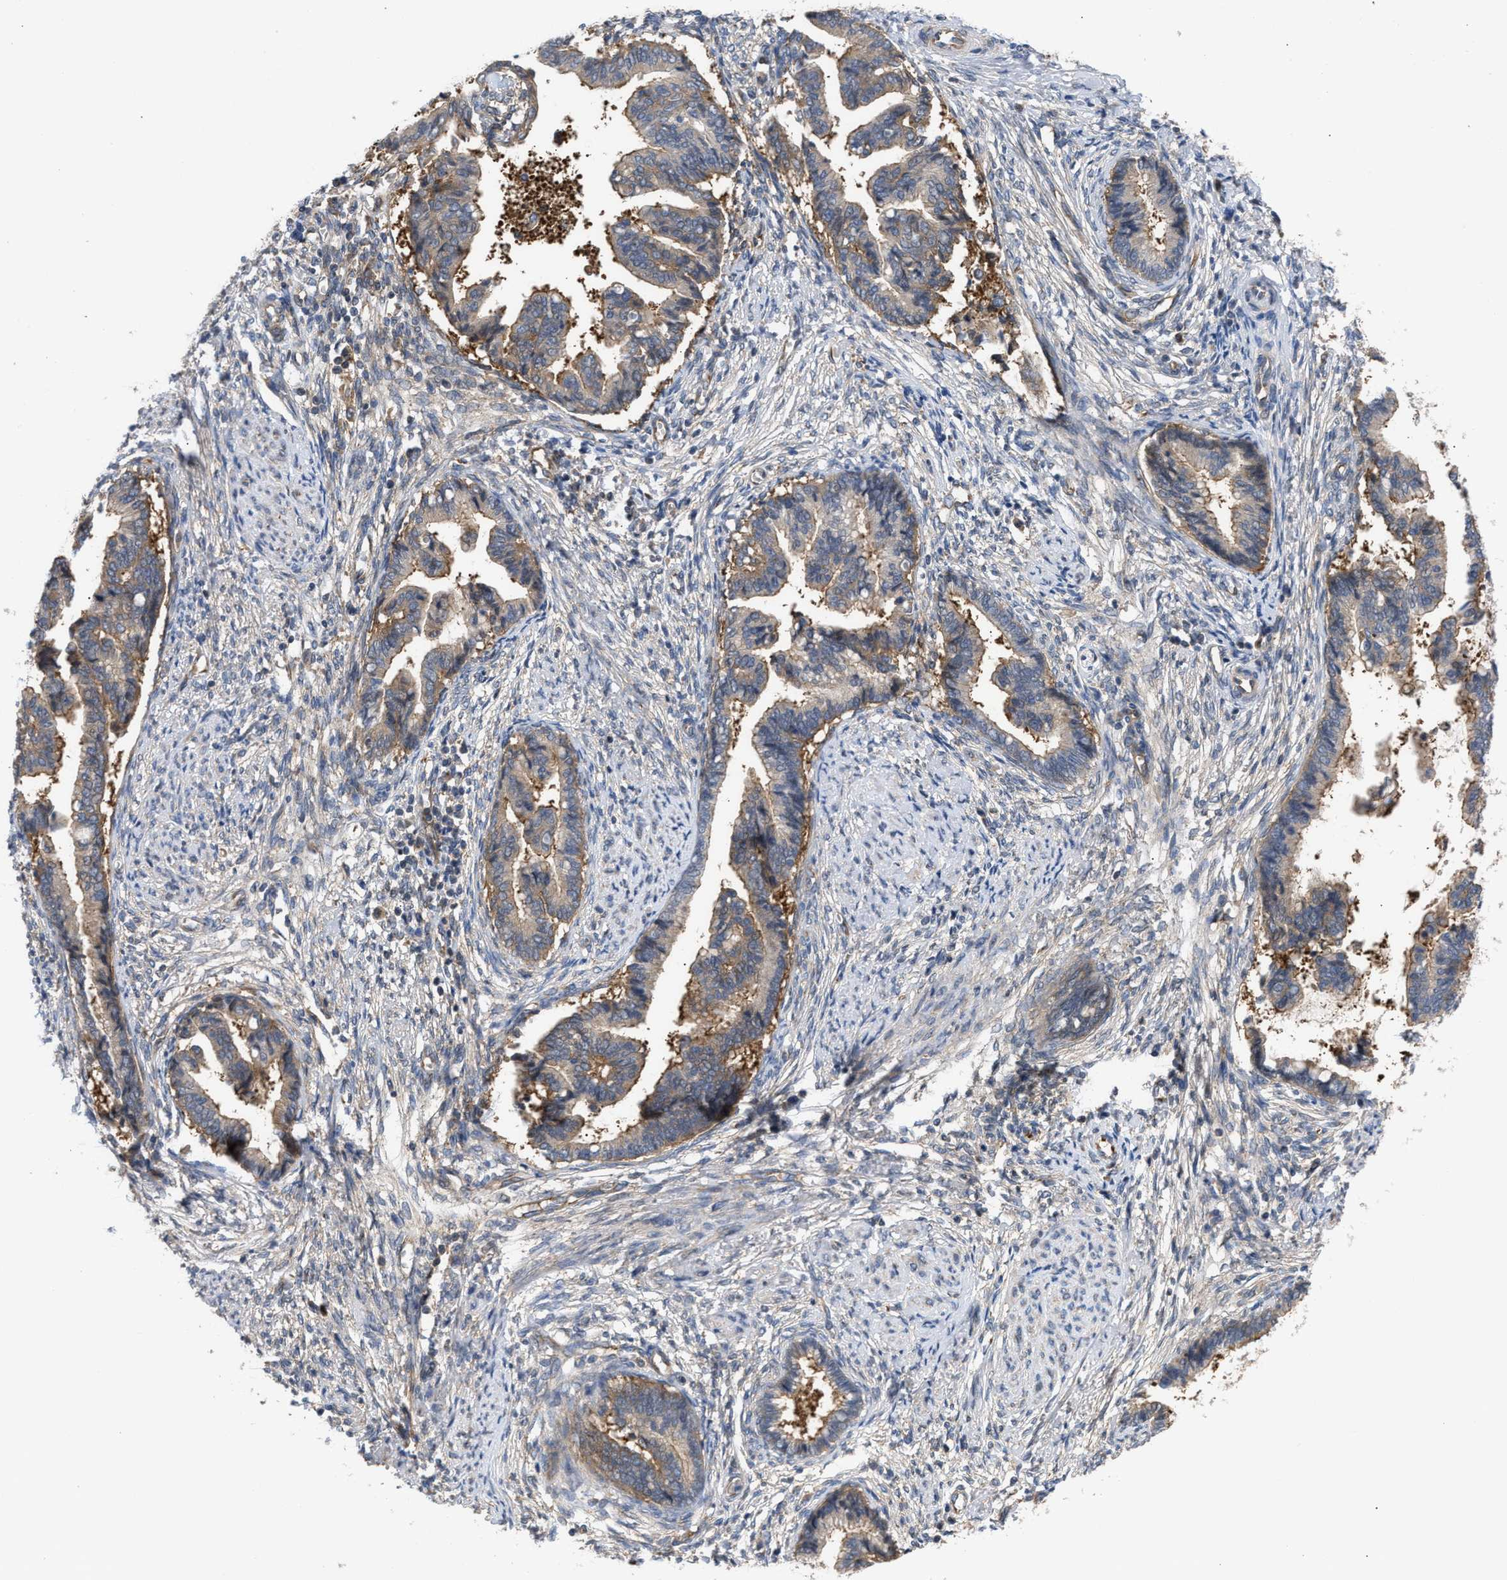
{"staining": {"intensity": "moderate", "quantity": ">75%", "location": "cytoplasmic/membranous"}, "tissue": "cervical cancer", "cell_type": "Tumor cells", "image_type": "cancer", "snomed": [{"axis": "morphology", "description": "Adenocarcinoma, NOS"}, {"axis": "topography", "description": "Cervix"}], "caption": "Protein expression analysis of human cervical cancer reveals moderate cytoplasmic/membranous staining in about >75% of tumor cells.", "gene": "LAPTM4B", "patient": {"sex": "female", "age": 44}}